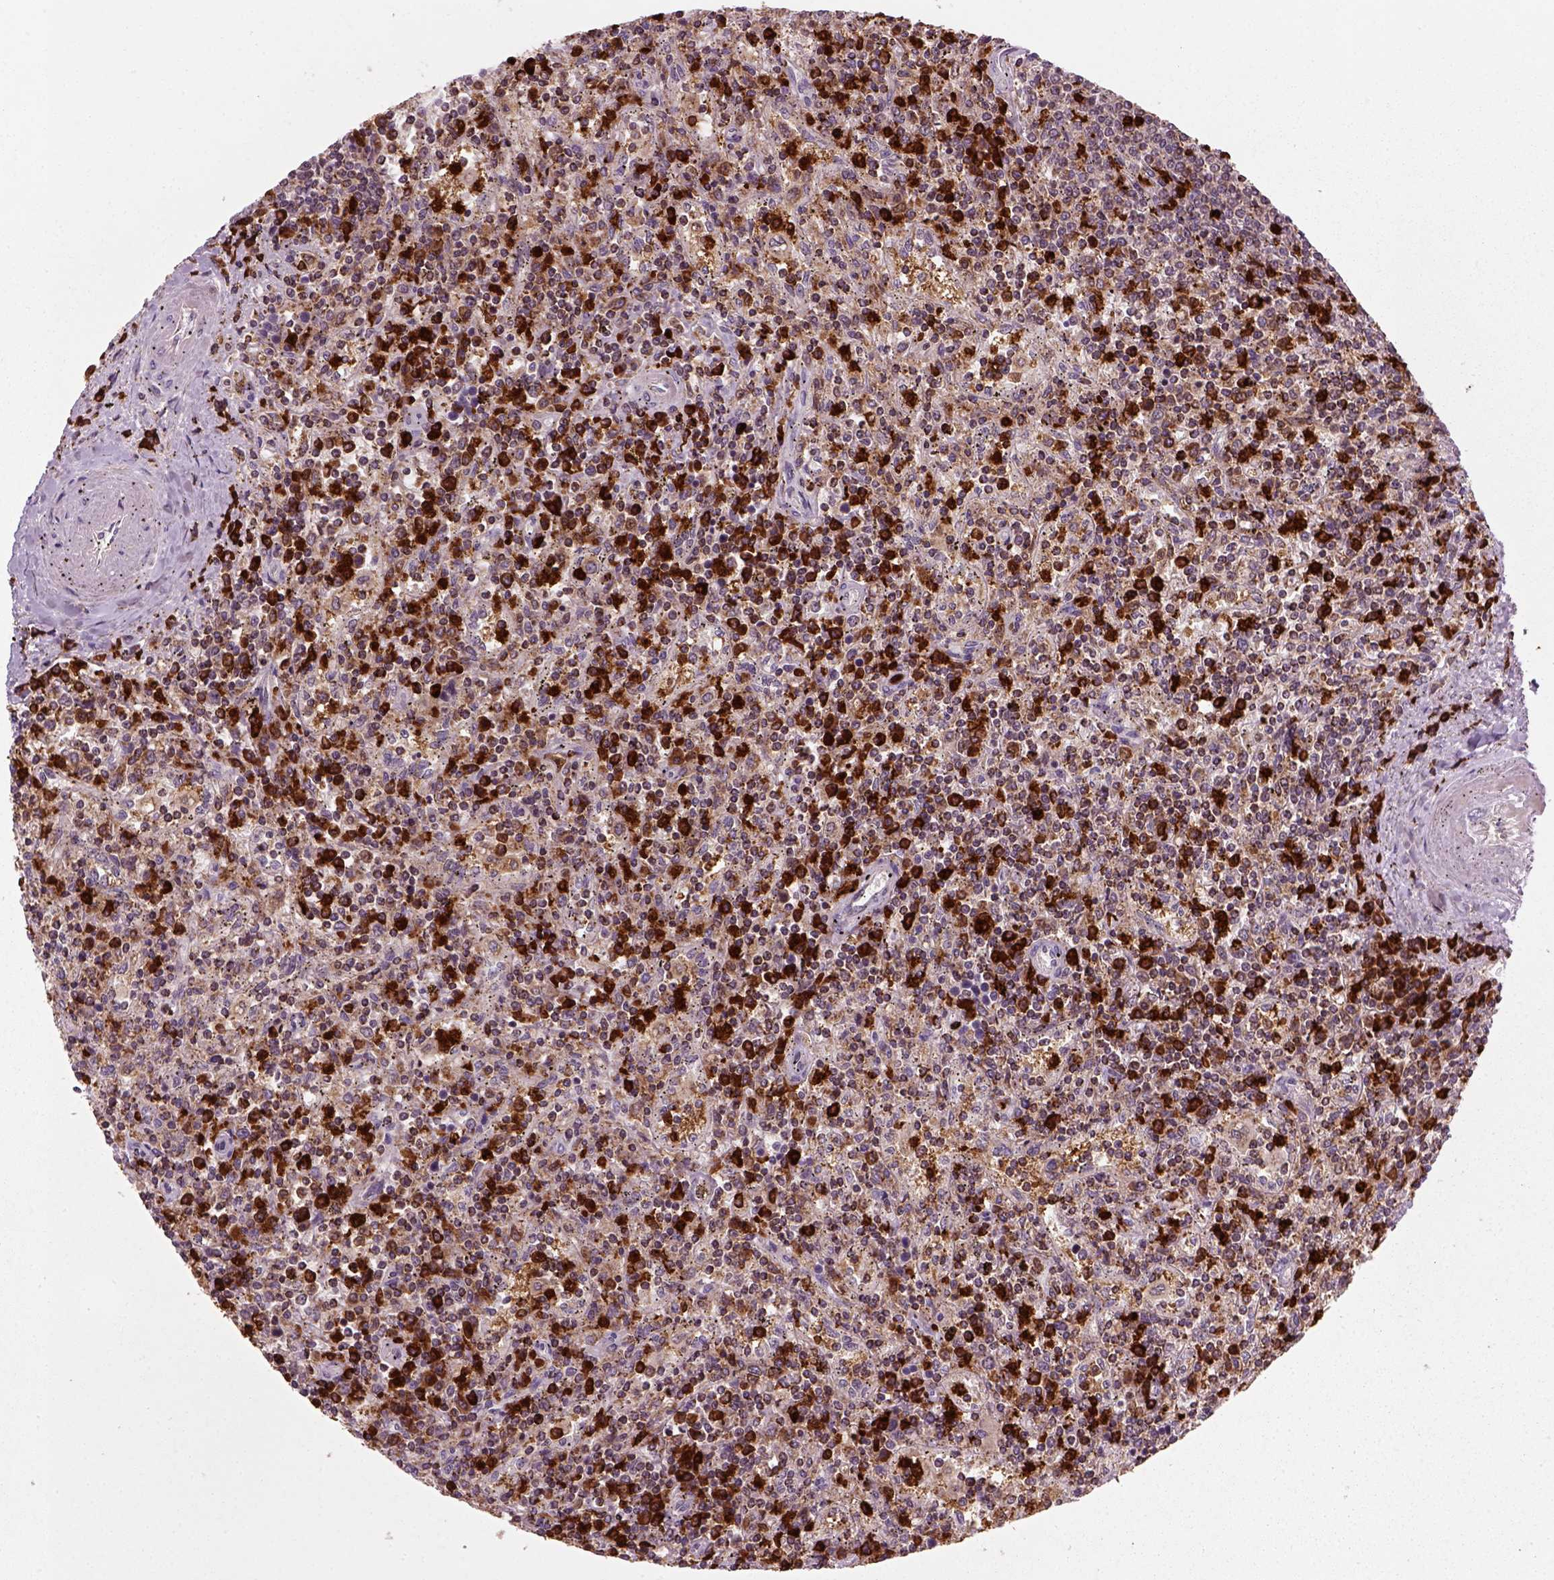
{"staining": {"intensity": "moderate", "quantity": ">75%", "location": "cytoplasmic/membranous"}, "tissue": "lymphoma", "cell_type": "Tumor cells", "image_type": "cancer", "snomed": [{"axis": "morphology", "description": "Malignant lymphoma, non-Hodgkin's type, Low grade"}, {"axis": "topography", "description": "Spleen"}], "caption": "This is an image of IHC staining of malignant lymphoma, non-Hodgkin's type (low-grade), which shows moderate positivity in the cytoplasmic/membranous of tumor cells.", "gene": "NUDT16L1", "patient": {"sex": "male", "age": 62}}